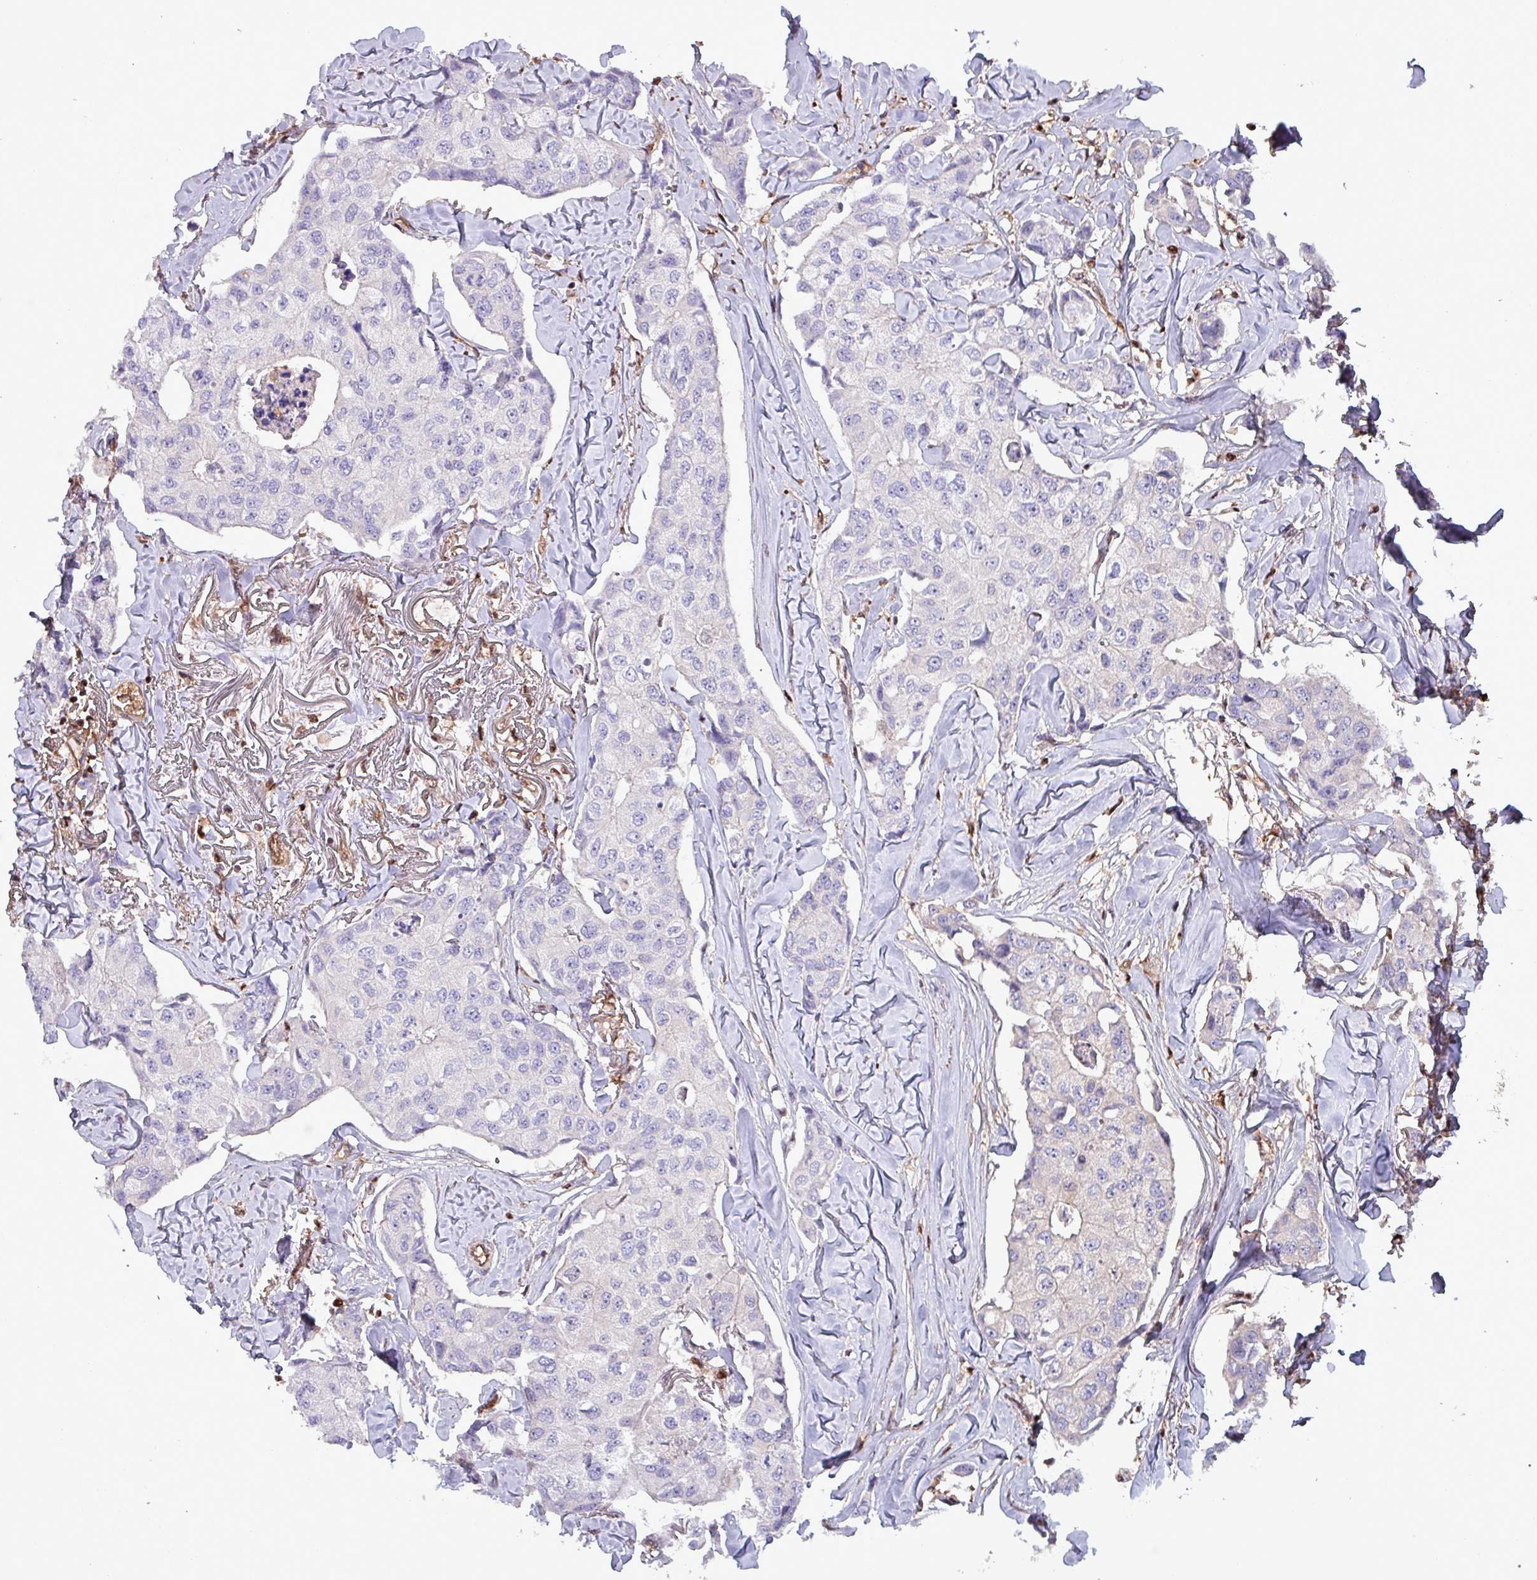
{"staining": {"intensity": "negative", "quantity": "none", "location": "none"}, "tissue": "breast cancer", "cell_type": "Tumor cells", "image_type": "cancer", "snomed": [{"axis": "morphology", "description": "Duct carcinoma"}, {"axis": "topography", "description": "Breast"}], "caption": "The micrograph demonstrates no significant staining in tumor cells of breast cancer (invasive ductal carcinoma).", "gene": "PSMB8", "patient": {"sex": "female", "age": 80}}